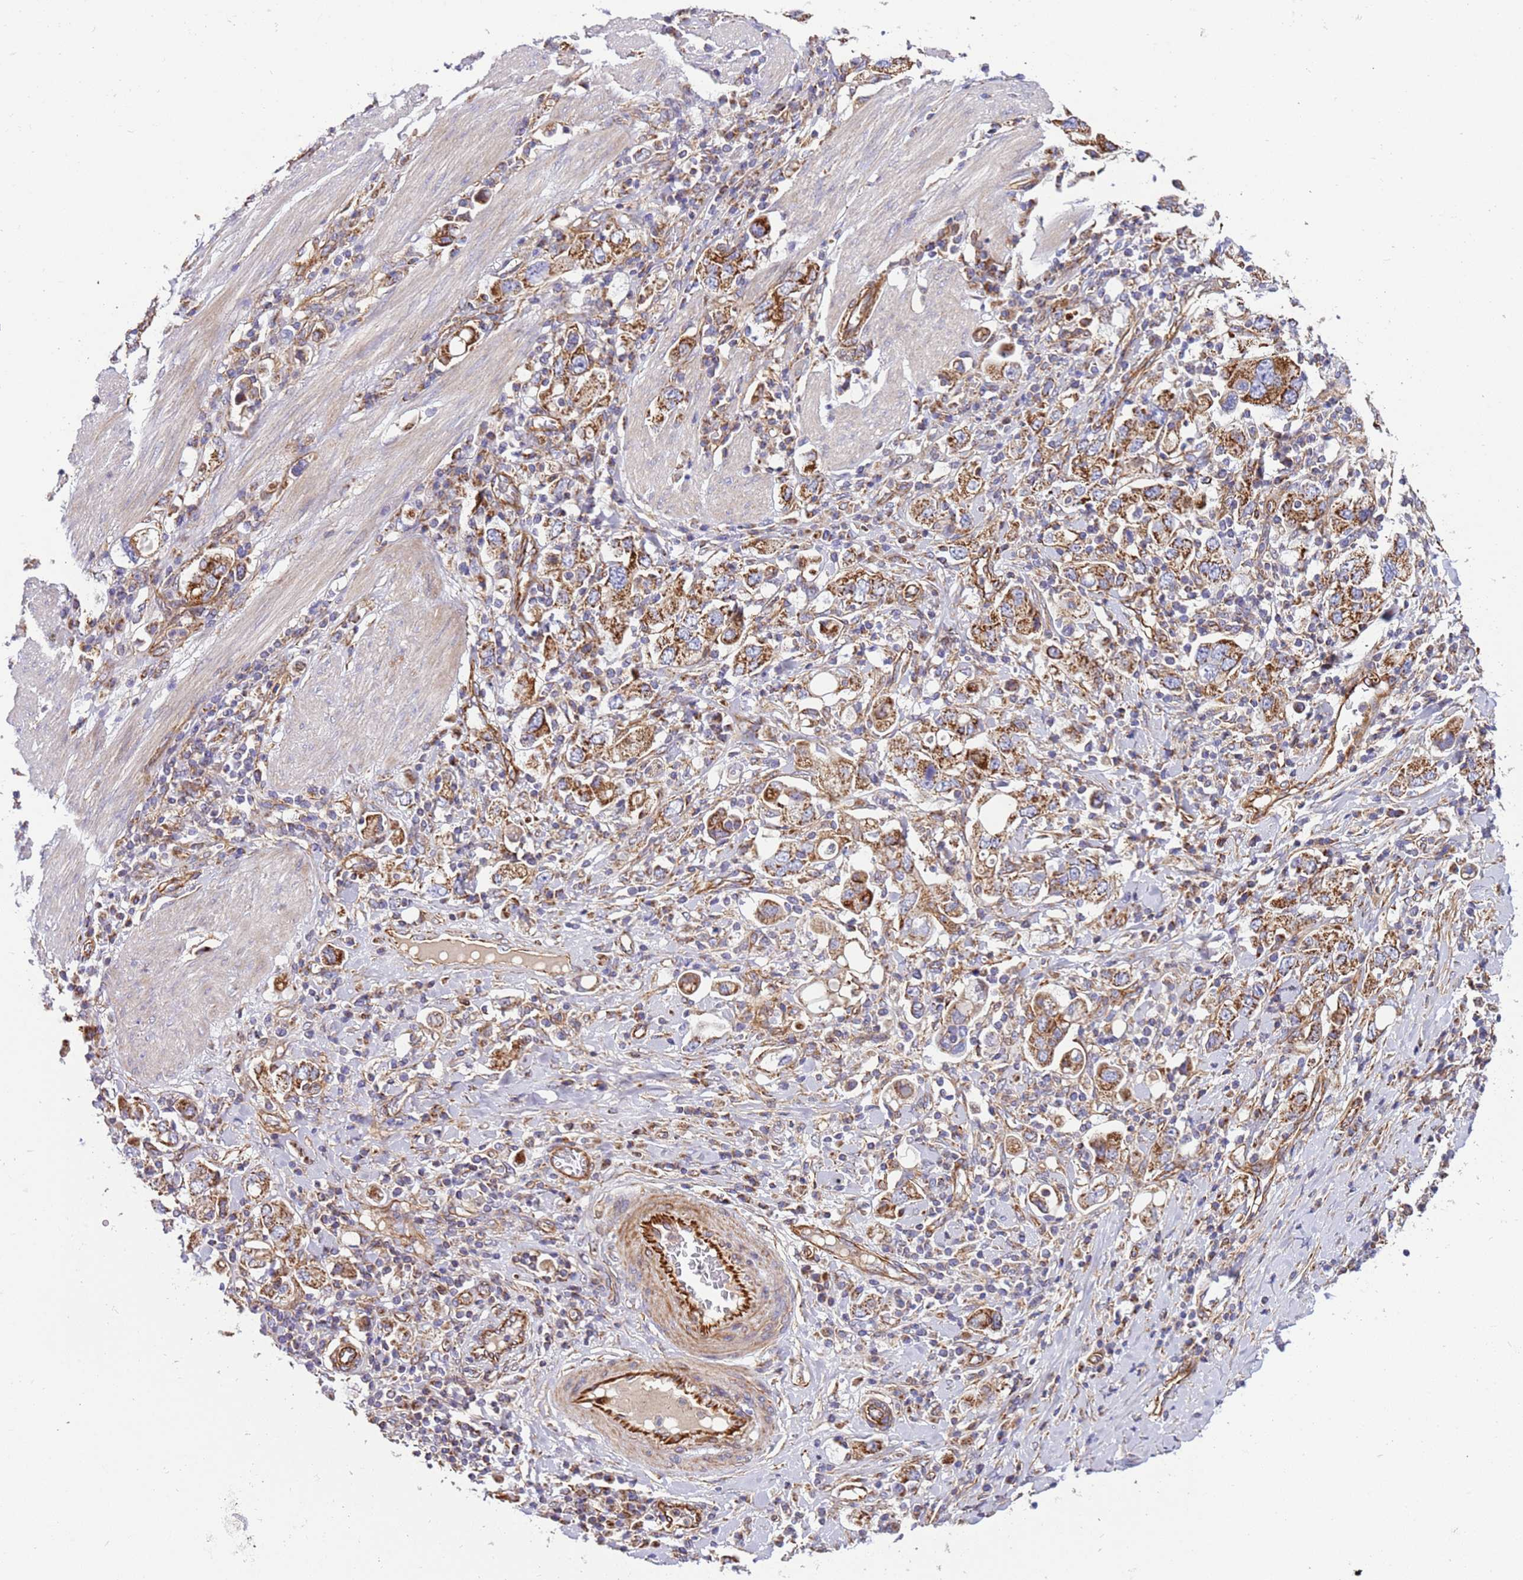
{"staining": {"intensity": "moderate", "quantity": ">75%", "location": "cytoplasmic/membranous"}, "tissue": "stomach cancer", "cell_type": "Tumor cells", "image_type": "cancer", "snomed": [{"axis": "morphology", "description": "Adenocarcinoma, NOS"}, {"axis": "topography", "description": "Stomach, upper"}], "caption": "Stomach cancer (adenocarcinoma) was stained to show a protein in brown. There is medium levels of moderate cytoplasmic/membranous staining in approximately >75% of tumor cells.", "gene": "MRPL20", "patient": {"sex": "male", "age": 62}}